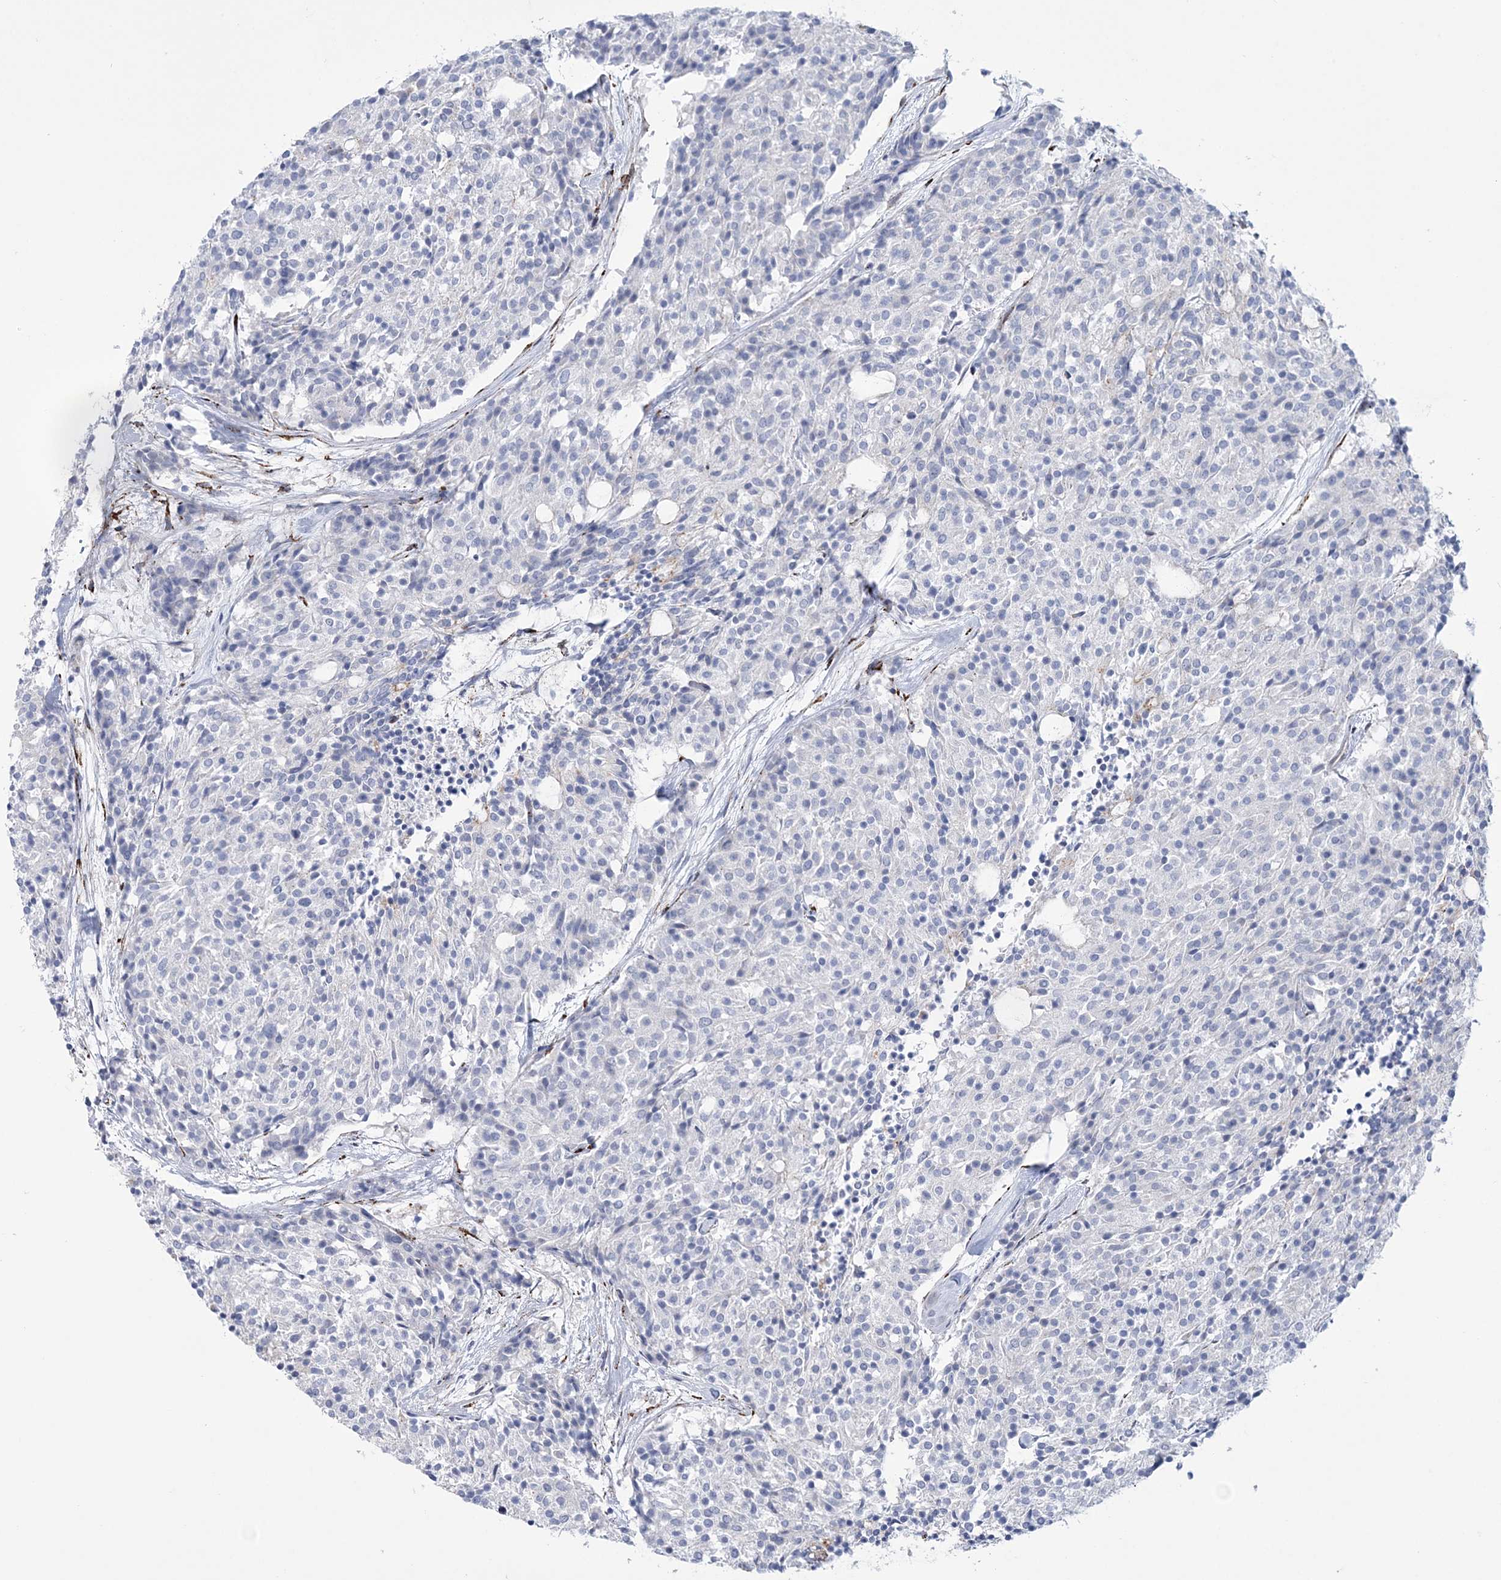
{"staining": {"intensity": "negative", "quantity": "none", "location": "none"}, "tissue": "carcinoid", "cell_type": "Tumor cells", "image_type": "cancer", "snomed": [{"axis": "morphology", "description": "Carcinoid, malignant, NOS"}, {"axis": "topography", "description": "Pancreas"}], "caption": "DAB (3,3'-diaminobenzidine) immunohistochemical staining of carcinoid (malignant) demonstrates no significant staining in tumor cells. (DAB (3,3'-diaminobenzidine) immunohistochemistry (IHC) with hematoxylin counter stain).", "gene": "RAB11FIP5", "patient": {"sex": "female", "age": 54}}